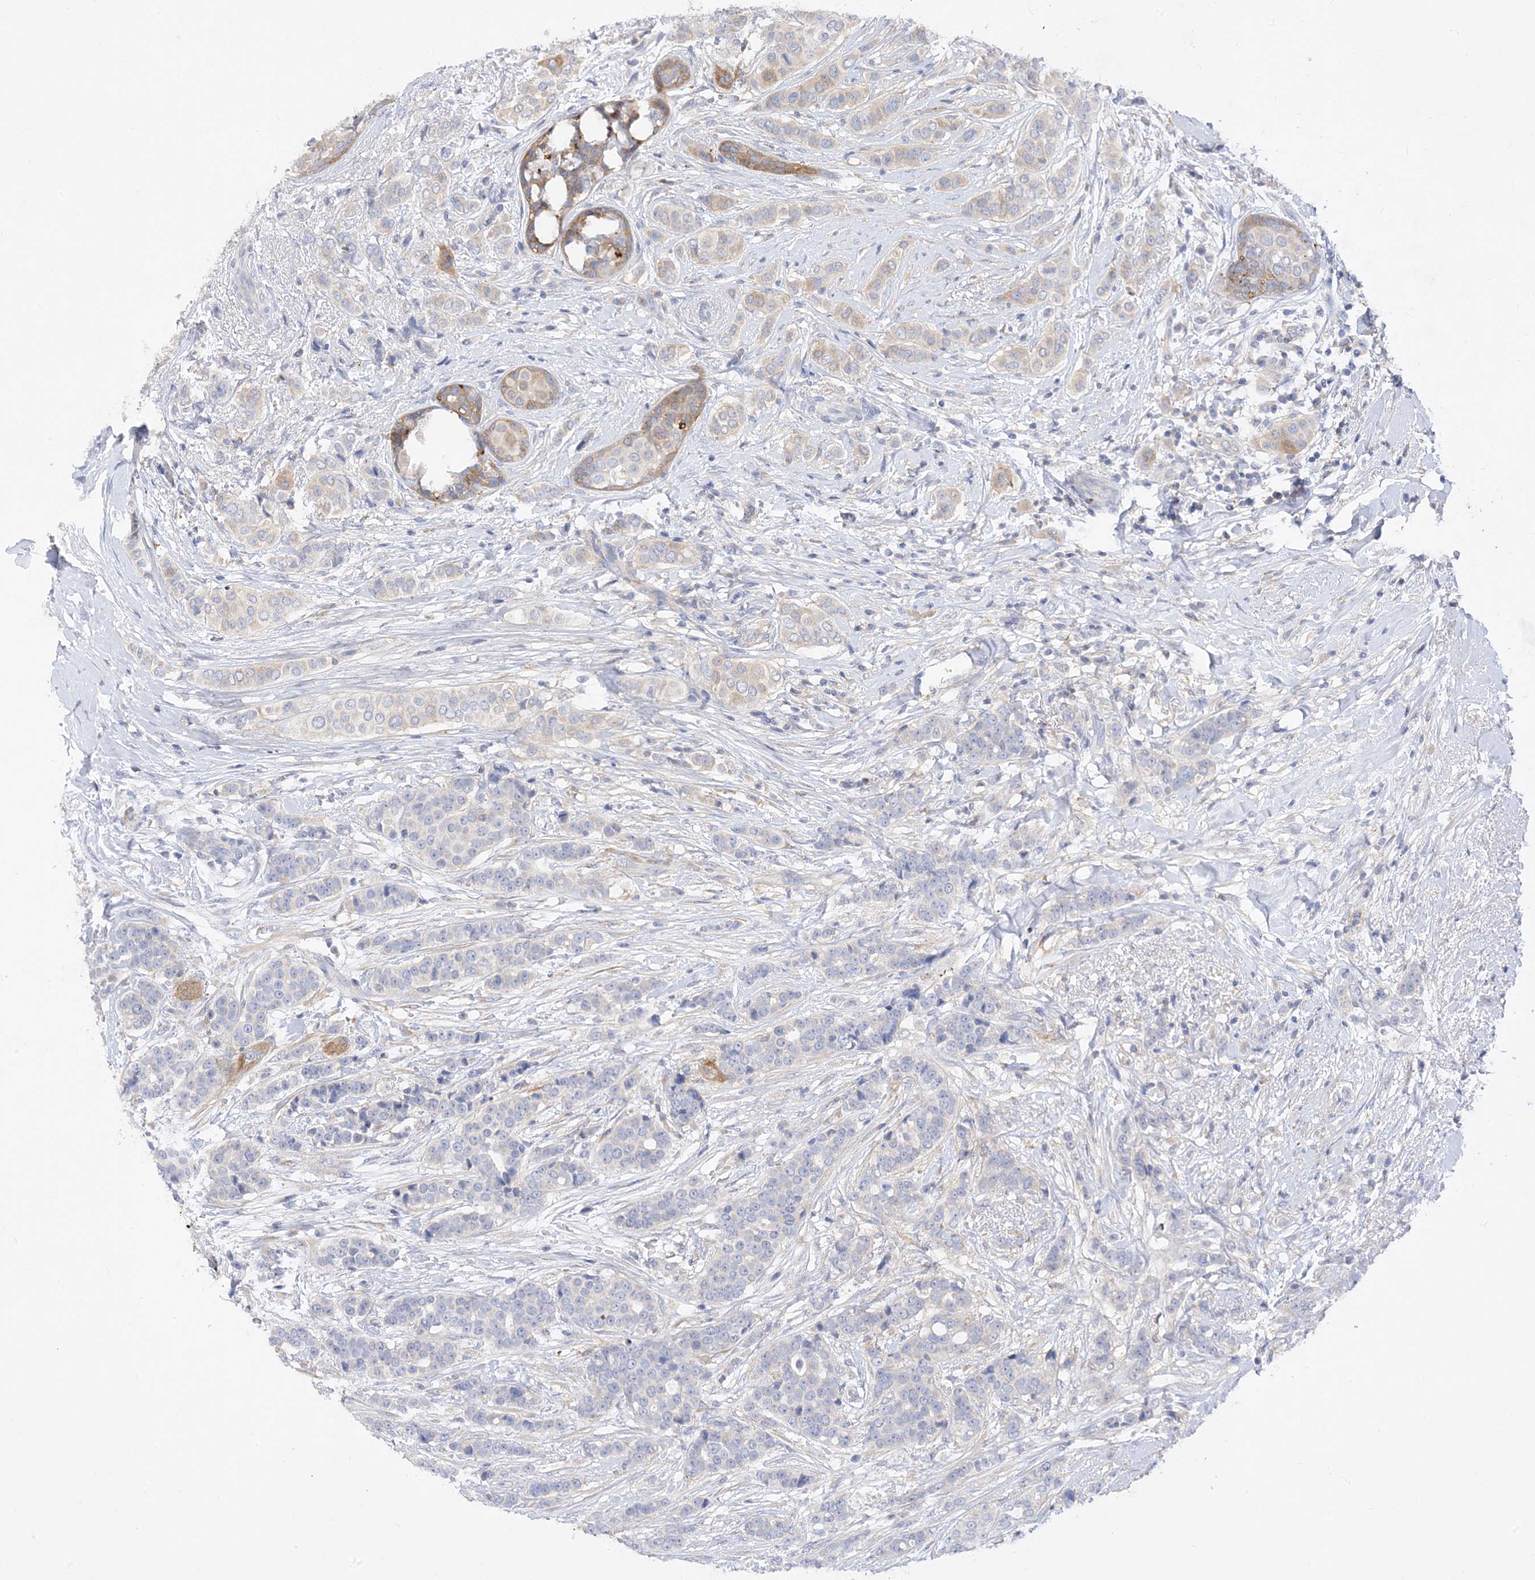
{"staining": {"intensity": "weak", "quantity": "<25%", "location": "cytoplasmic/membranous"}, "tissue": "breast cancer", "cell_type": "Tumor cells", "image_type": "cancer", "snomed": [{"axis": "morphology", "description": "Lobular carcinoma"}, {"axis": "topography", "description": "Breast"}], "caption": "An IHC micrograph of breast cancer (lobular carcinoma) is shown. There is no staining in tumor cells of breast cancer (lobular carcinoma).", "gene": "ARV1", "patient": {"sex": "female", "age": 51}}